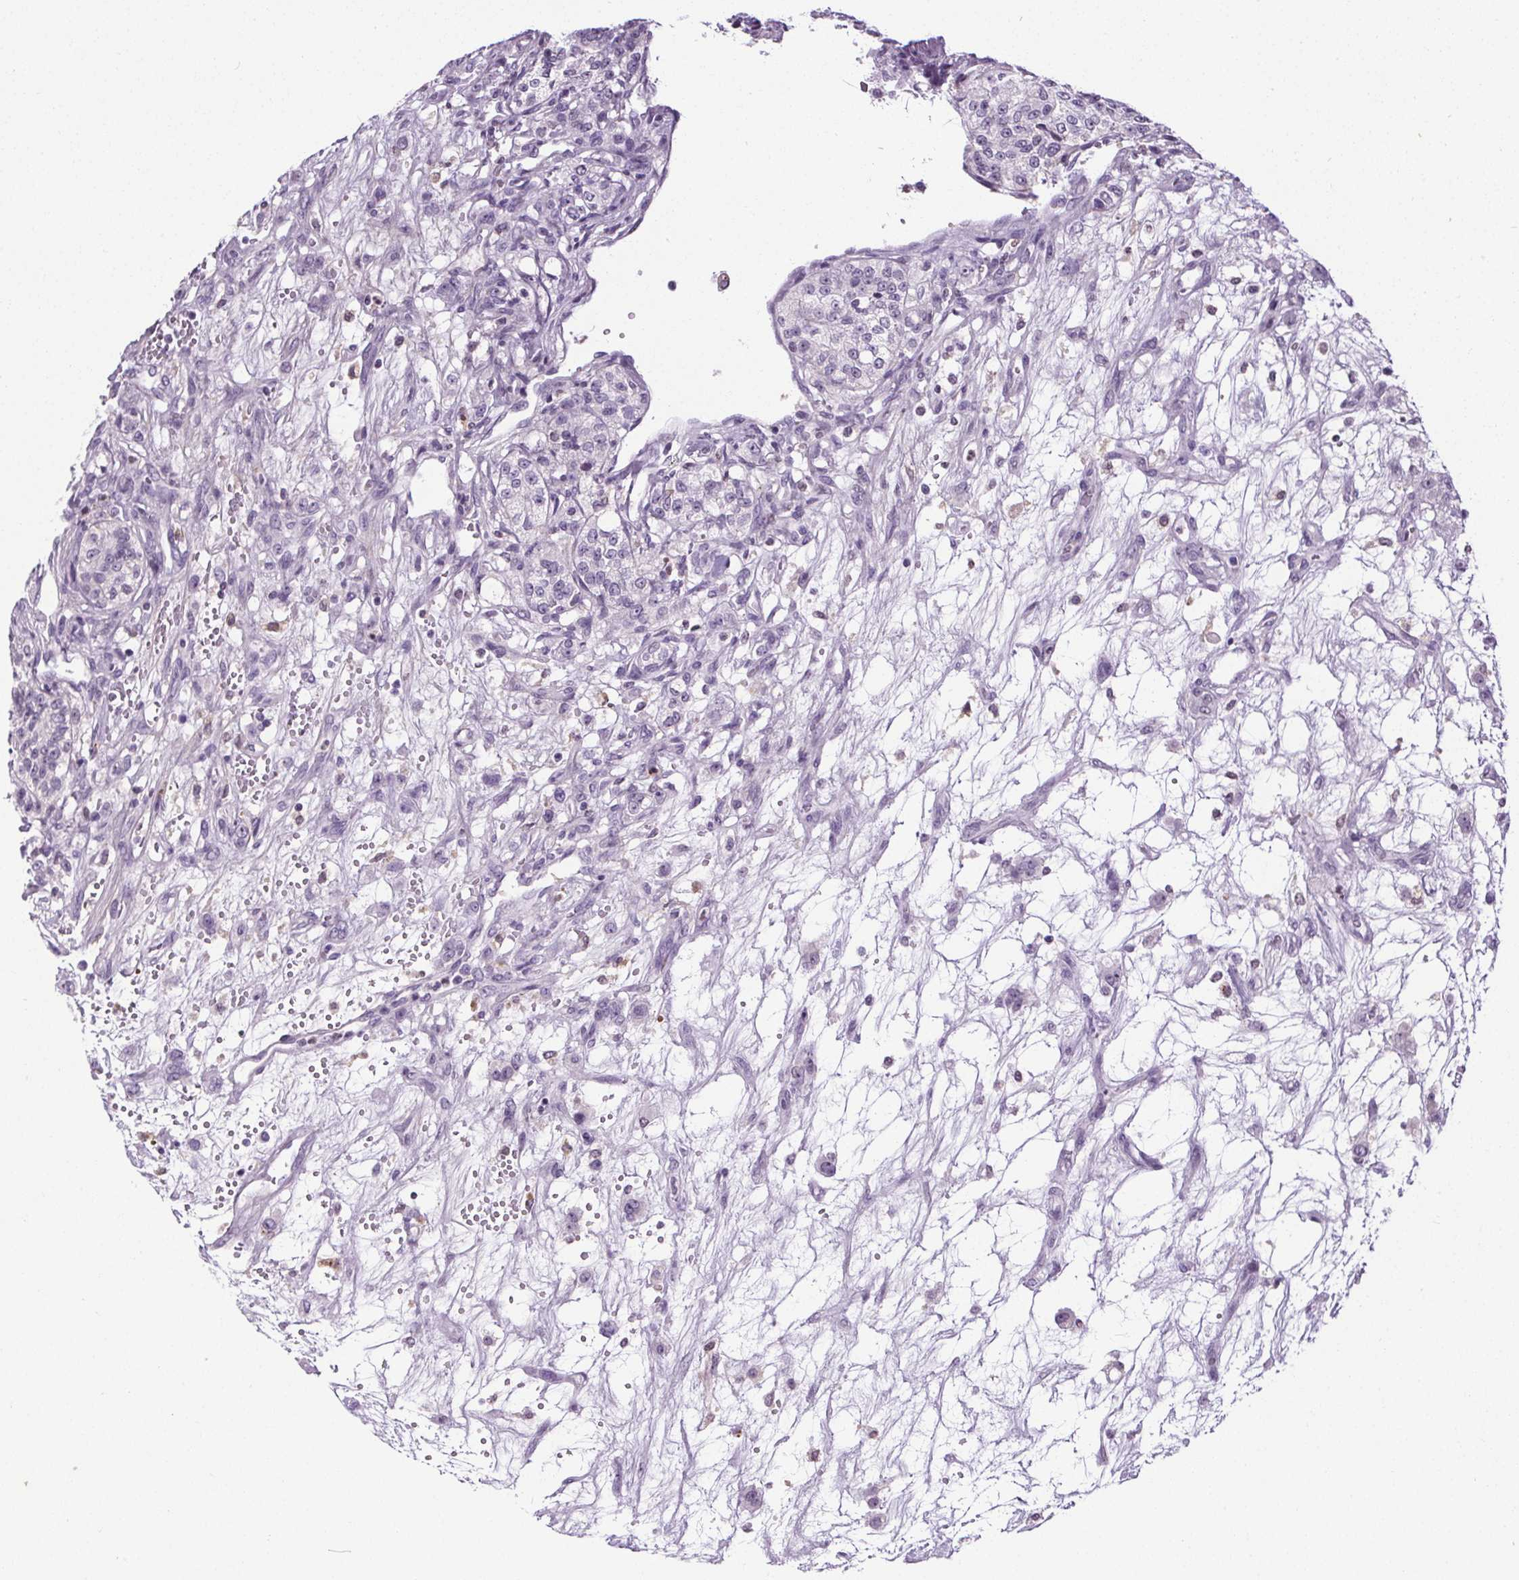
{"staining": {"intensity": "negative", "quantity": "none", "location": "none"}, "tissue": "renal cancer", "cell_type": "Tumor cells", "image_type": "cancer", "snomed": [{"axis": "morphology", "description": "Adenocarcinoma, NOS"}, {"axis": "topography", "description": "Kidney"}], "caption": "IHC micrograph of human renal cancer (adenocarcinoma) stained for a protein (brown), which exhibits no staining in tumor cells. (Stains: DAB immunohistochemistry with hematoxylin counter stain, Microscopy: brightfield microscopy at high magnification).", "gene": "TMEM240", "patient": {"sex": "female", "age": 63}}